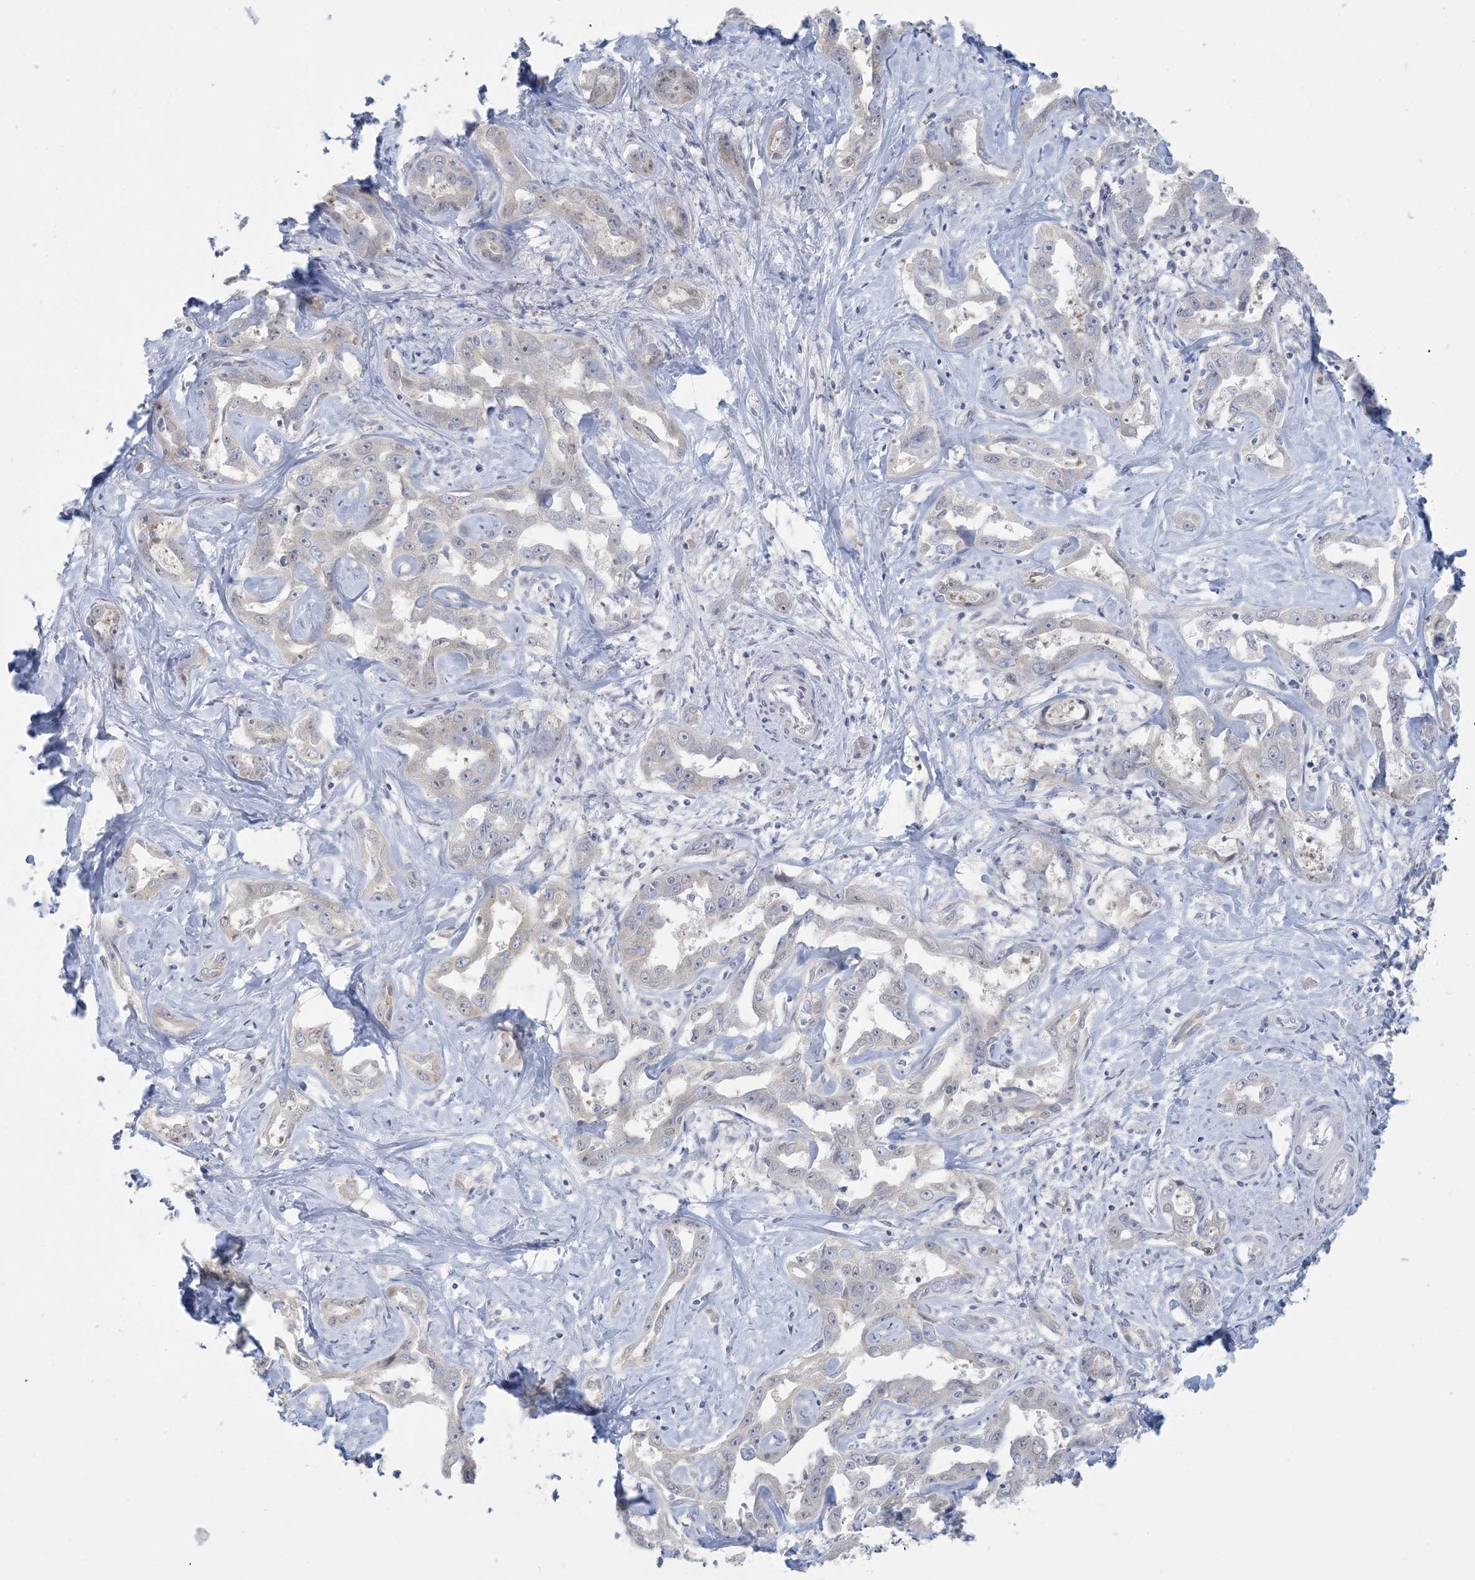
{"staining": {"intensity": "negative", "quantity": "none", "location": "none"}, "tissue": "liver cancer", "cell_type": "Tumor cells", "image_type": "cancer", "snomed": [{"axis": "morphology", "description": "Cholangiocarcinoma"}, {"axis": "topography", "description": "Liver"}], "caption": "Immunohistochemical staining of human liver cancer demonstrates no significant expression in tumor cells. (DAB IHC with hematoxylin counter stain).", "gene": "KIF3A", "patient": {"sex": "male", "age": 59}}